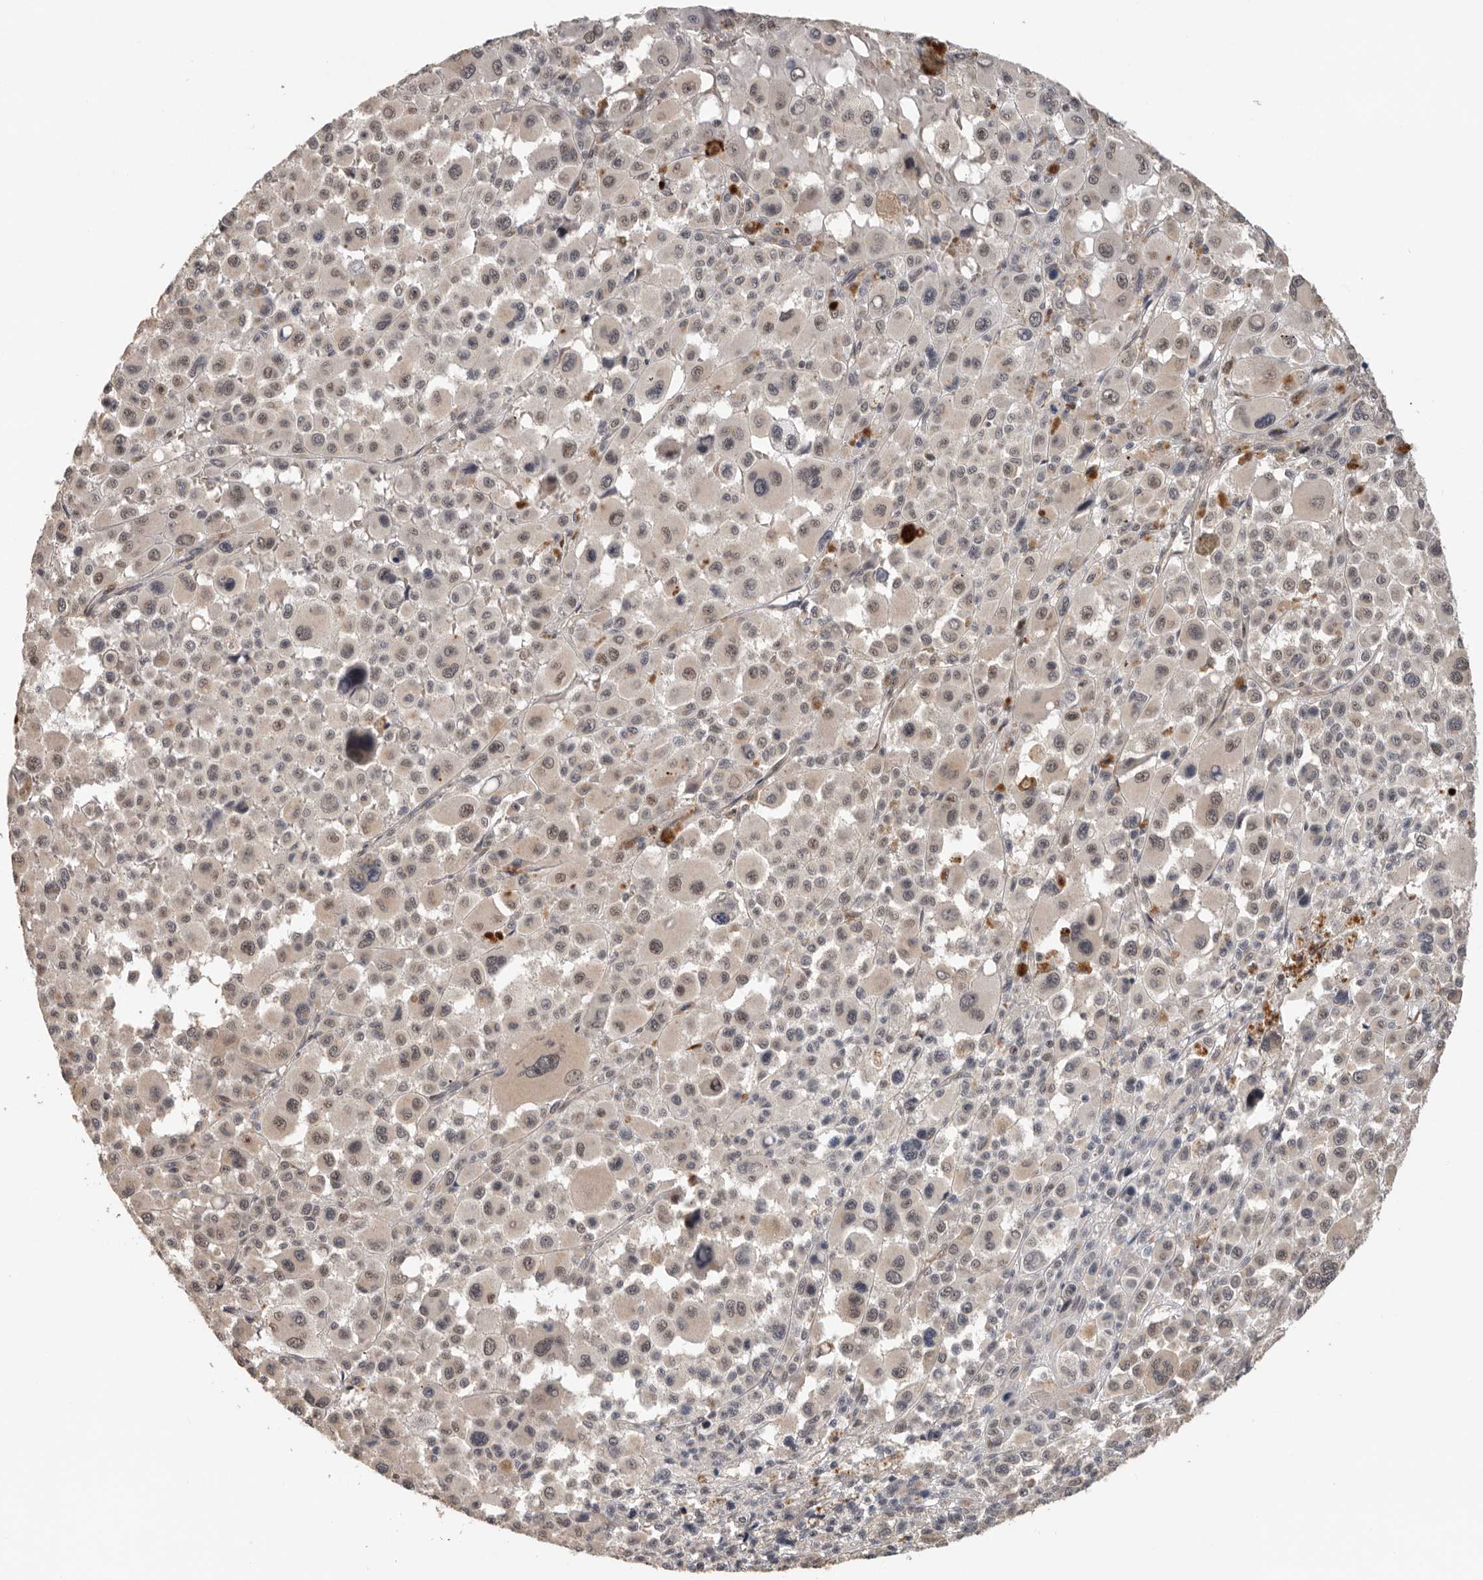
{"staining": {"intensity": "weak", "quantity": ">75%", "location": "nuclear"}, "tissue": "melanoma", "cell_type": "Tumor cells", "image_type": "cancer", "snomed": [{"axis": "morphology", "description": "Malignant melanoma, Metastatic site"}, {"axis": "topography", "description": "Skin"}], "caption": "Tumor cells display low levels of weak nuclear positivity in about >75% of cells in human malignant melanoma (metastatic site).", "gene": "HENMT1", "patient": {"sex": "female", "age": 74}}